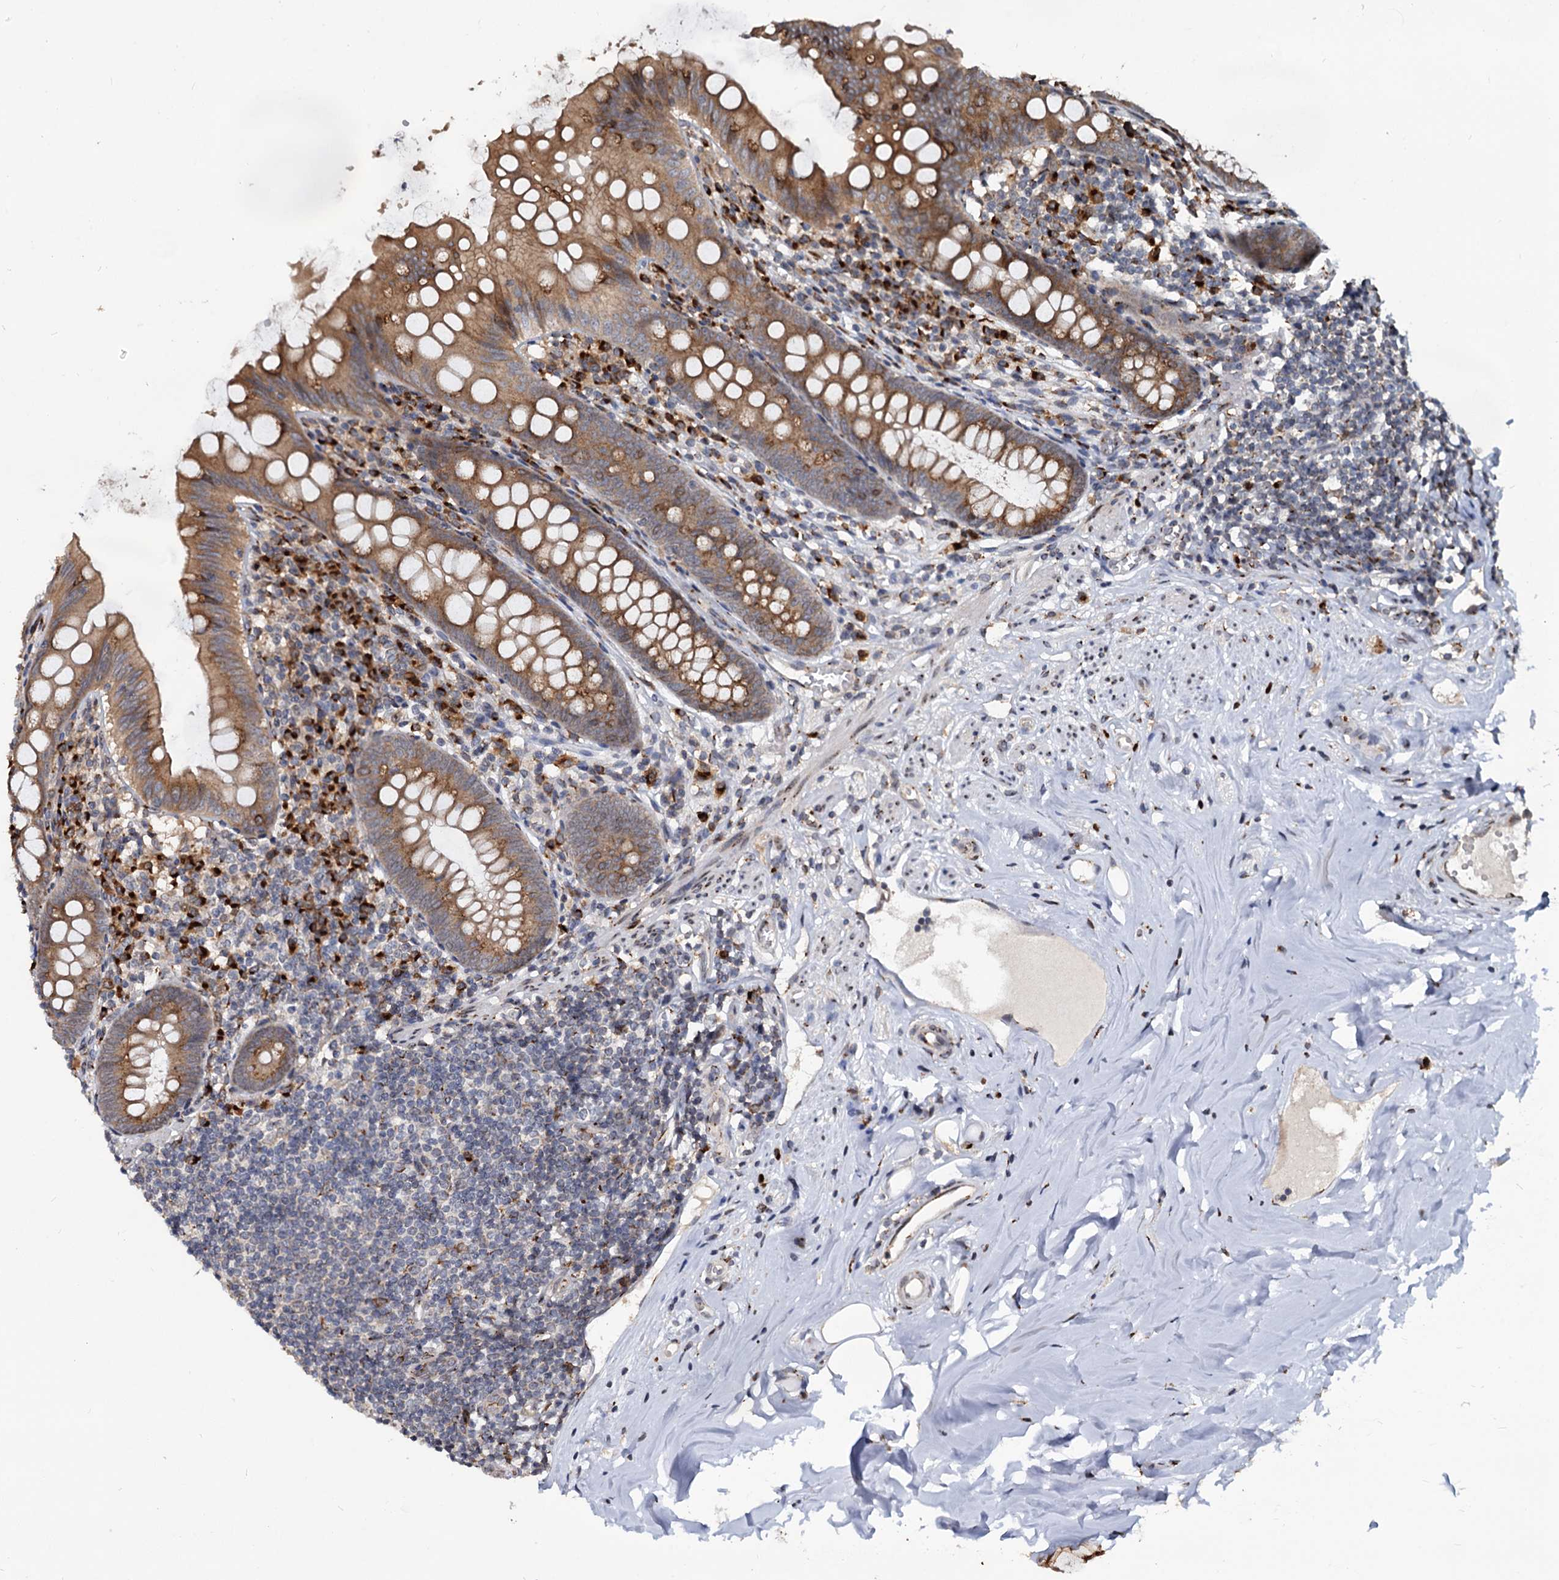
{"staining": {"intensity": "moderate", "quantity": ">75%", "location": "cytoplasmic/membranous"}, "tissue": "appendix", "cell_type": "Glandular cells", "image_type": "normal", "snomed": [{"axis": "morphology", "description": "Normal tissue, NOS"}, {"axis": "topography", "description": "Appendix"}], "caption": "This photomicrograph demonstrates immunohistochemistry staining of normal appendix, with medium moderate cytoplasmic/membranous expression in approximately >75% of glandular cells.", "gene": "SAAL1", "patient": {"sex": "female", "age": 51}}